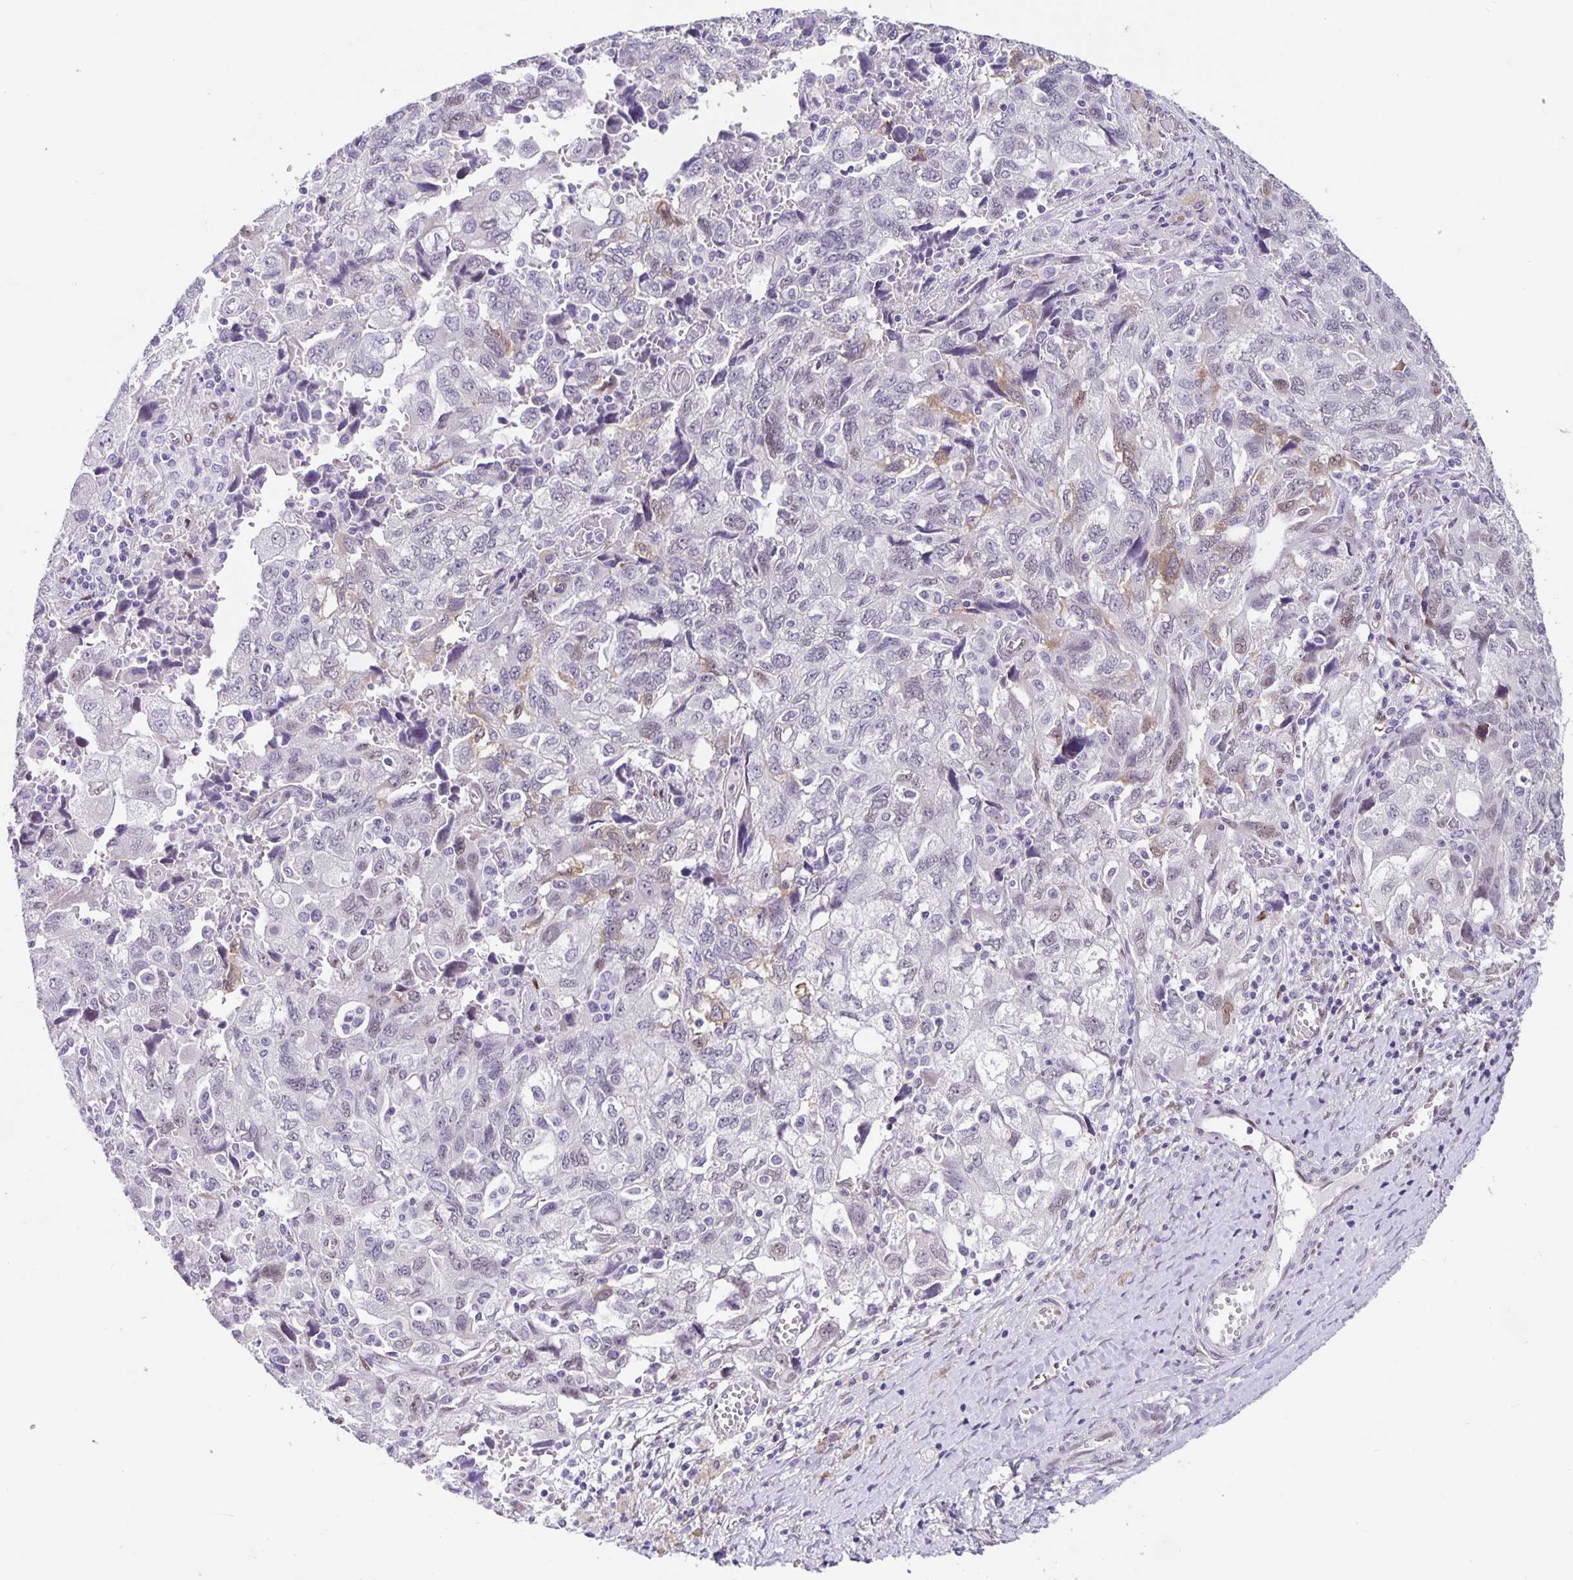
{"staining": {"intensity": "weak", "quantity": "<25%", "location": "cytoplasmic/membranous,nuclear"}, "tissue": "ovarian cancer", "cell_type": "Tumor cells", "image_type": "cancer", "snomed": [{"axis": "morphology", "description": "Carcinoma, NOS"}, {"axis": "morphology", "description": "Cystadenocarcinoma, serous, NOS"}, {"axis": "topography", "description": "Ovary"}], "caption": "Immunohistochemistry of ovarian cancer (carcinoma) exhibits no staining in tumor cells.", "gene": "FOSL2", "patient": {"sex": "female", "age": 69}}